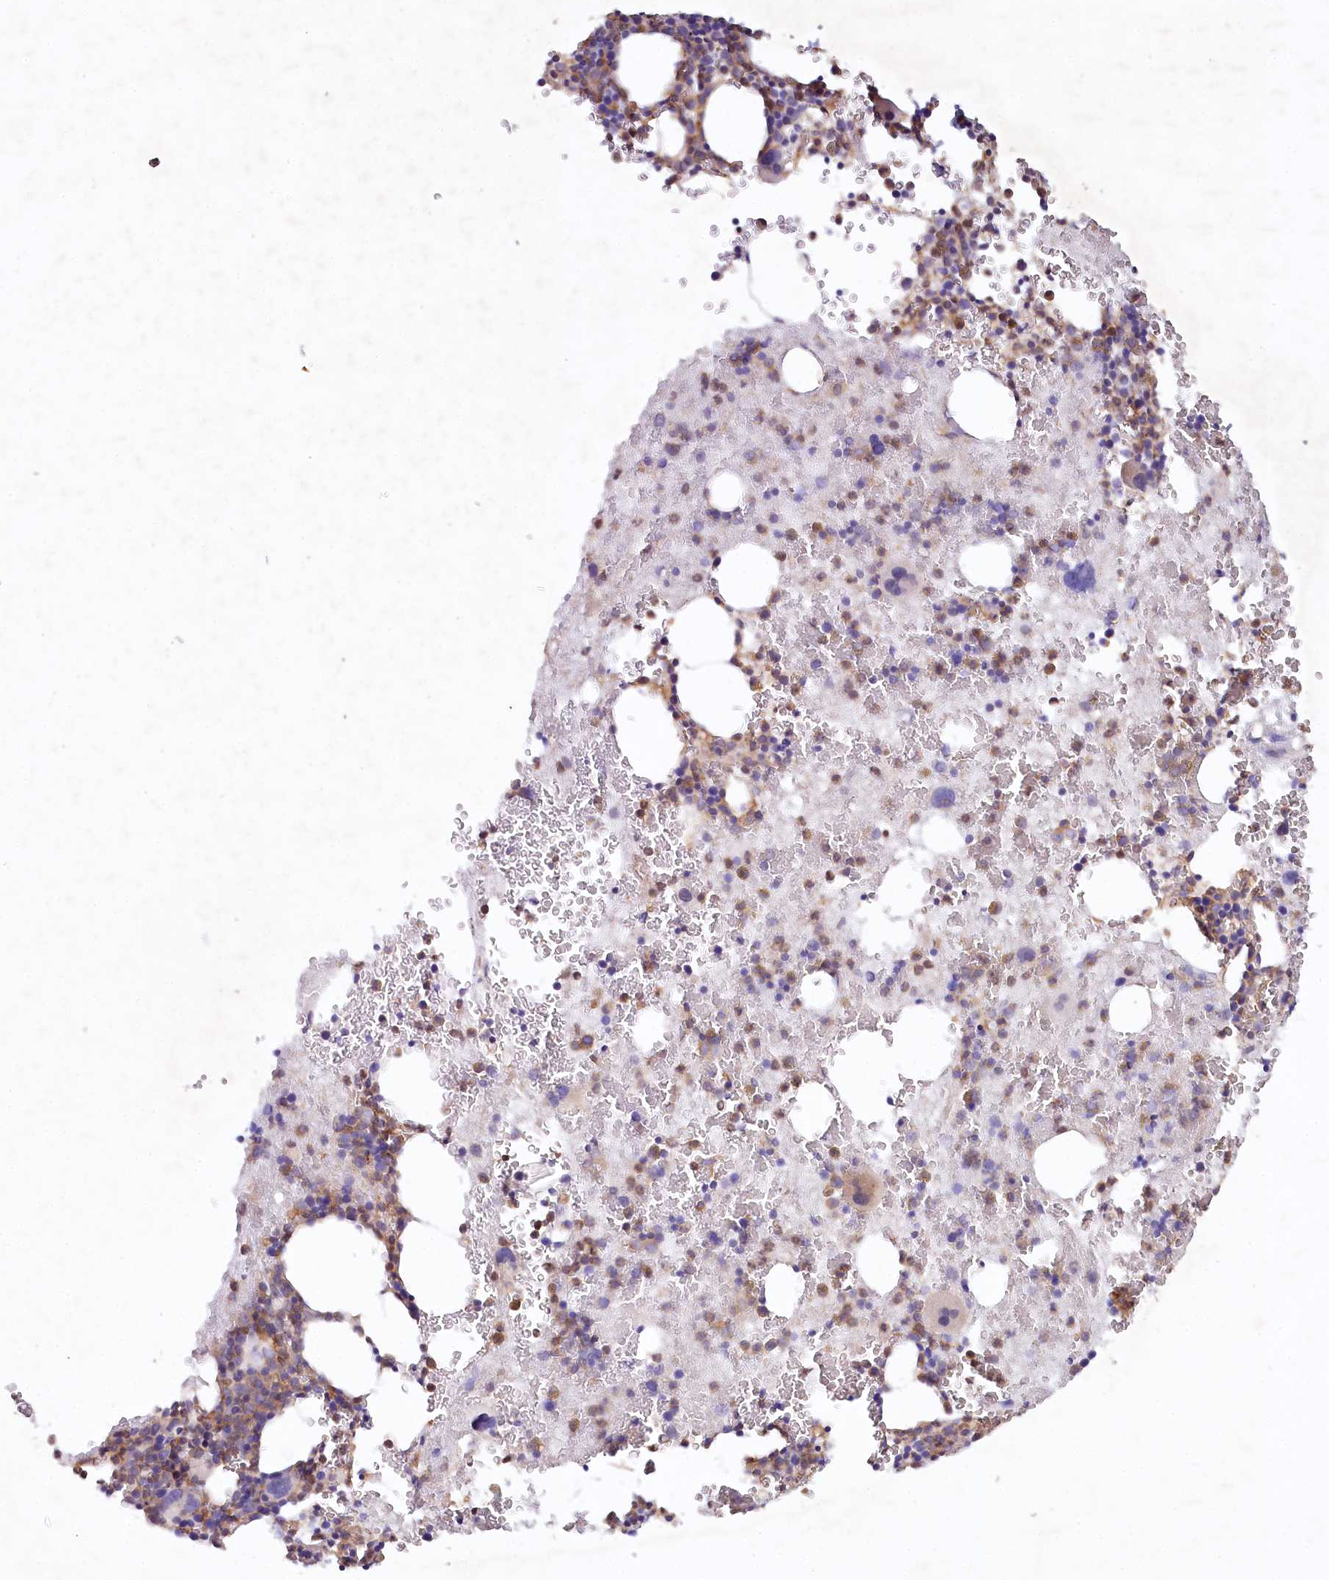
{"staining": {"intensity": "moderate", "quantity": "25%-75%", "location": "cytoplasmic/membranous"}, "tissue": "bone marrow", "cell_type": "Hematopoietic cells", "image_type": "normal", "snomed": [{"axis": "morphology", "description": "Normal tissue, NOS"}, {"axis": "topography", "description": "Bone marrow"}], "caption": "The histopathology image displays staining of normal bone marrow, revealing moderate cytoplasmic/membranous protein staining (brown color) within hematopoietic cells. (DAB = brown stain, brightfield microscopy at high magnification).", "gene": "ALDH3B1", "patient": {"sex": "male", "age": 36}}